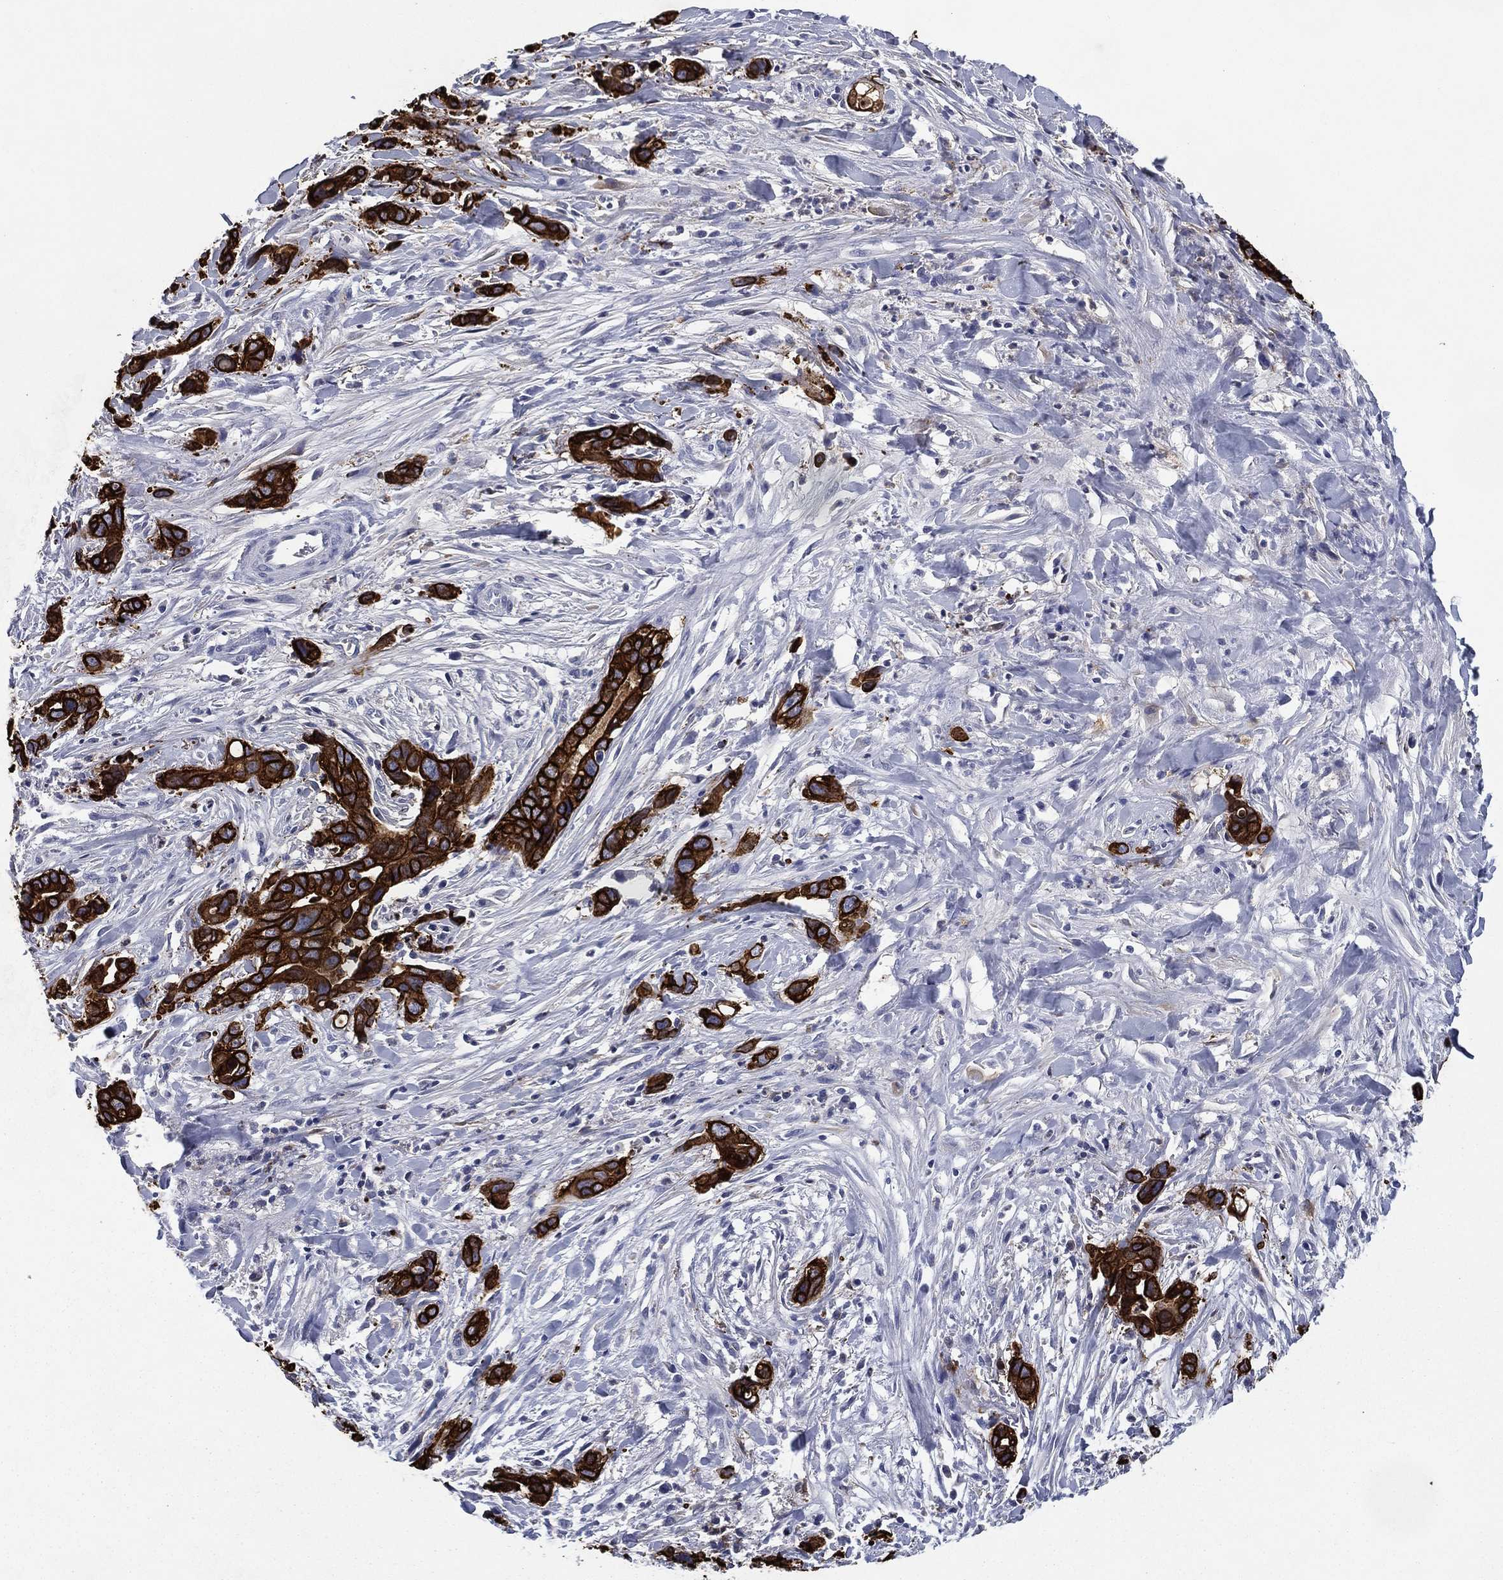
{"staining": {"intensity": "strong", "quantity": ">75%", "location": "cytoplasmic/membranous"}, "tissue": "liver cancer", "cell_type": "Tumor cells", "image_type": "cancer", "snomed": [{"axis": "morphology", "description": "Cholangiocarcinoma"}, {"axis": "topography", "description": "Liver"}], "caption": "A brown stain labels strong cytoplasmic/membranous staining of a protein in human liver cancer tumor cells.", "gene": "KRT7", "patient": {"sex": "female", "age": 79}}